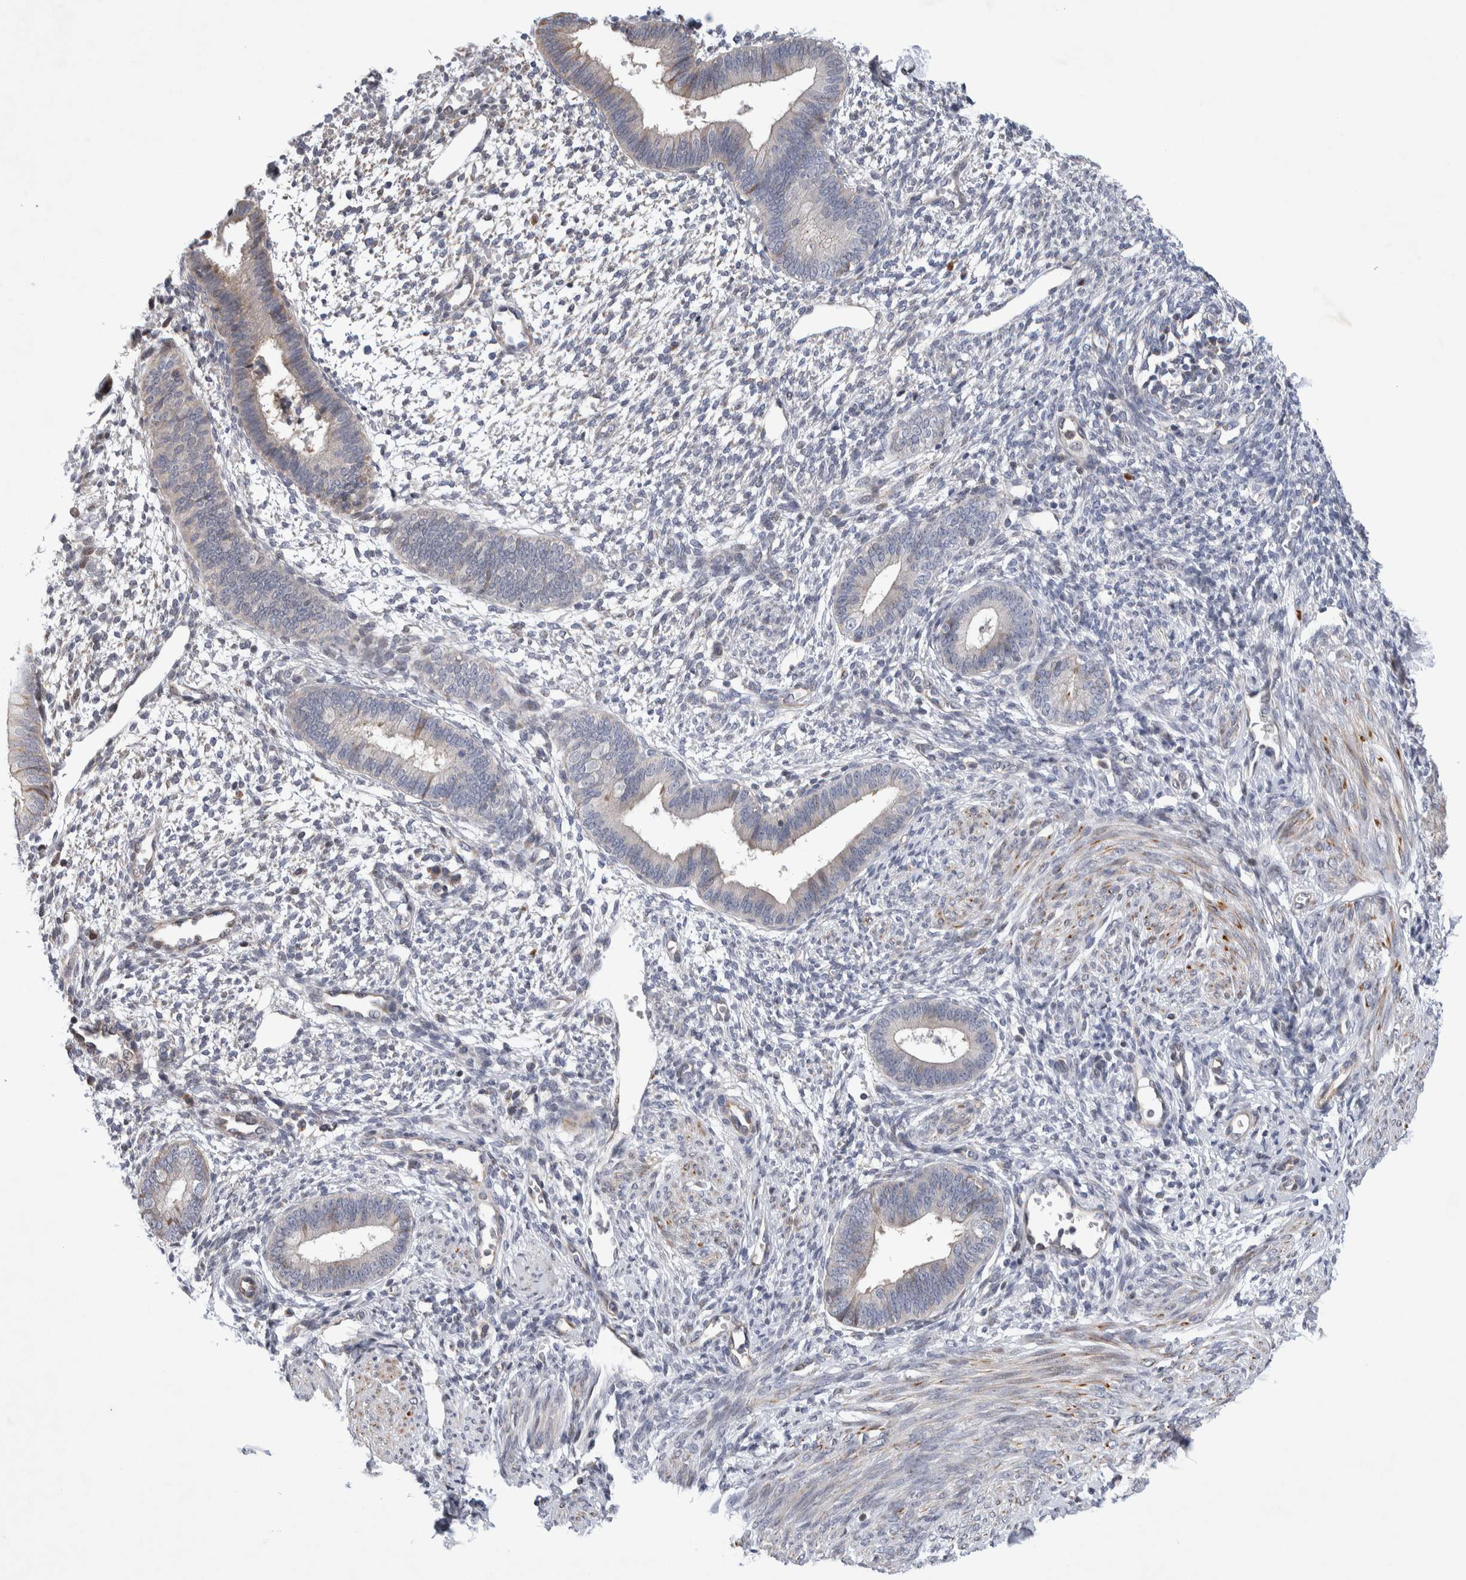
{"staining": {"intensity": "negative", "quantity": "none", "location": "none"}, "tissue": "endometrium", "cell_type": "Cells in endometrial stroma", "image_type": "normal", "snomed": [{"axis": "morphology", "description": "Normal tissue, NOS"}, {"axis": "topography", "description": "Endometrium"}], "caption": "An image of endometrium stained for a protein displays no brown staining in cells in endometrial stroma.", "gene": "LZTS1", "patient": {"sex": "female", "age": 46}}